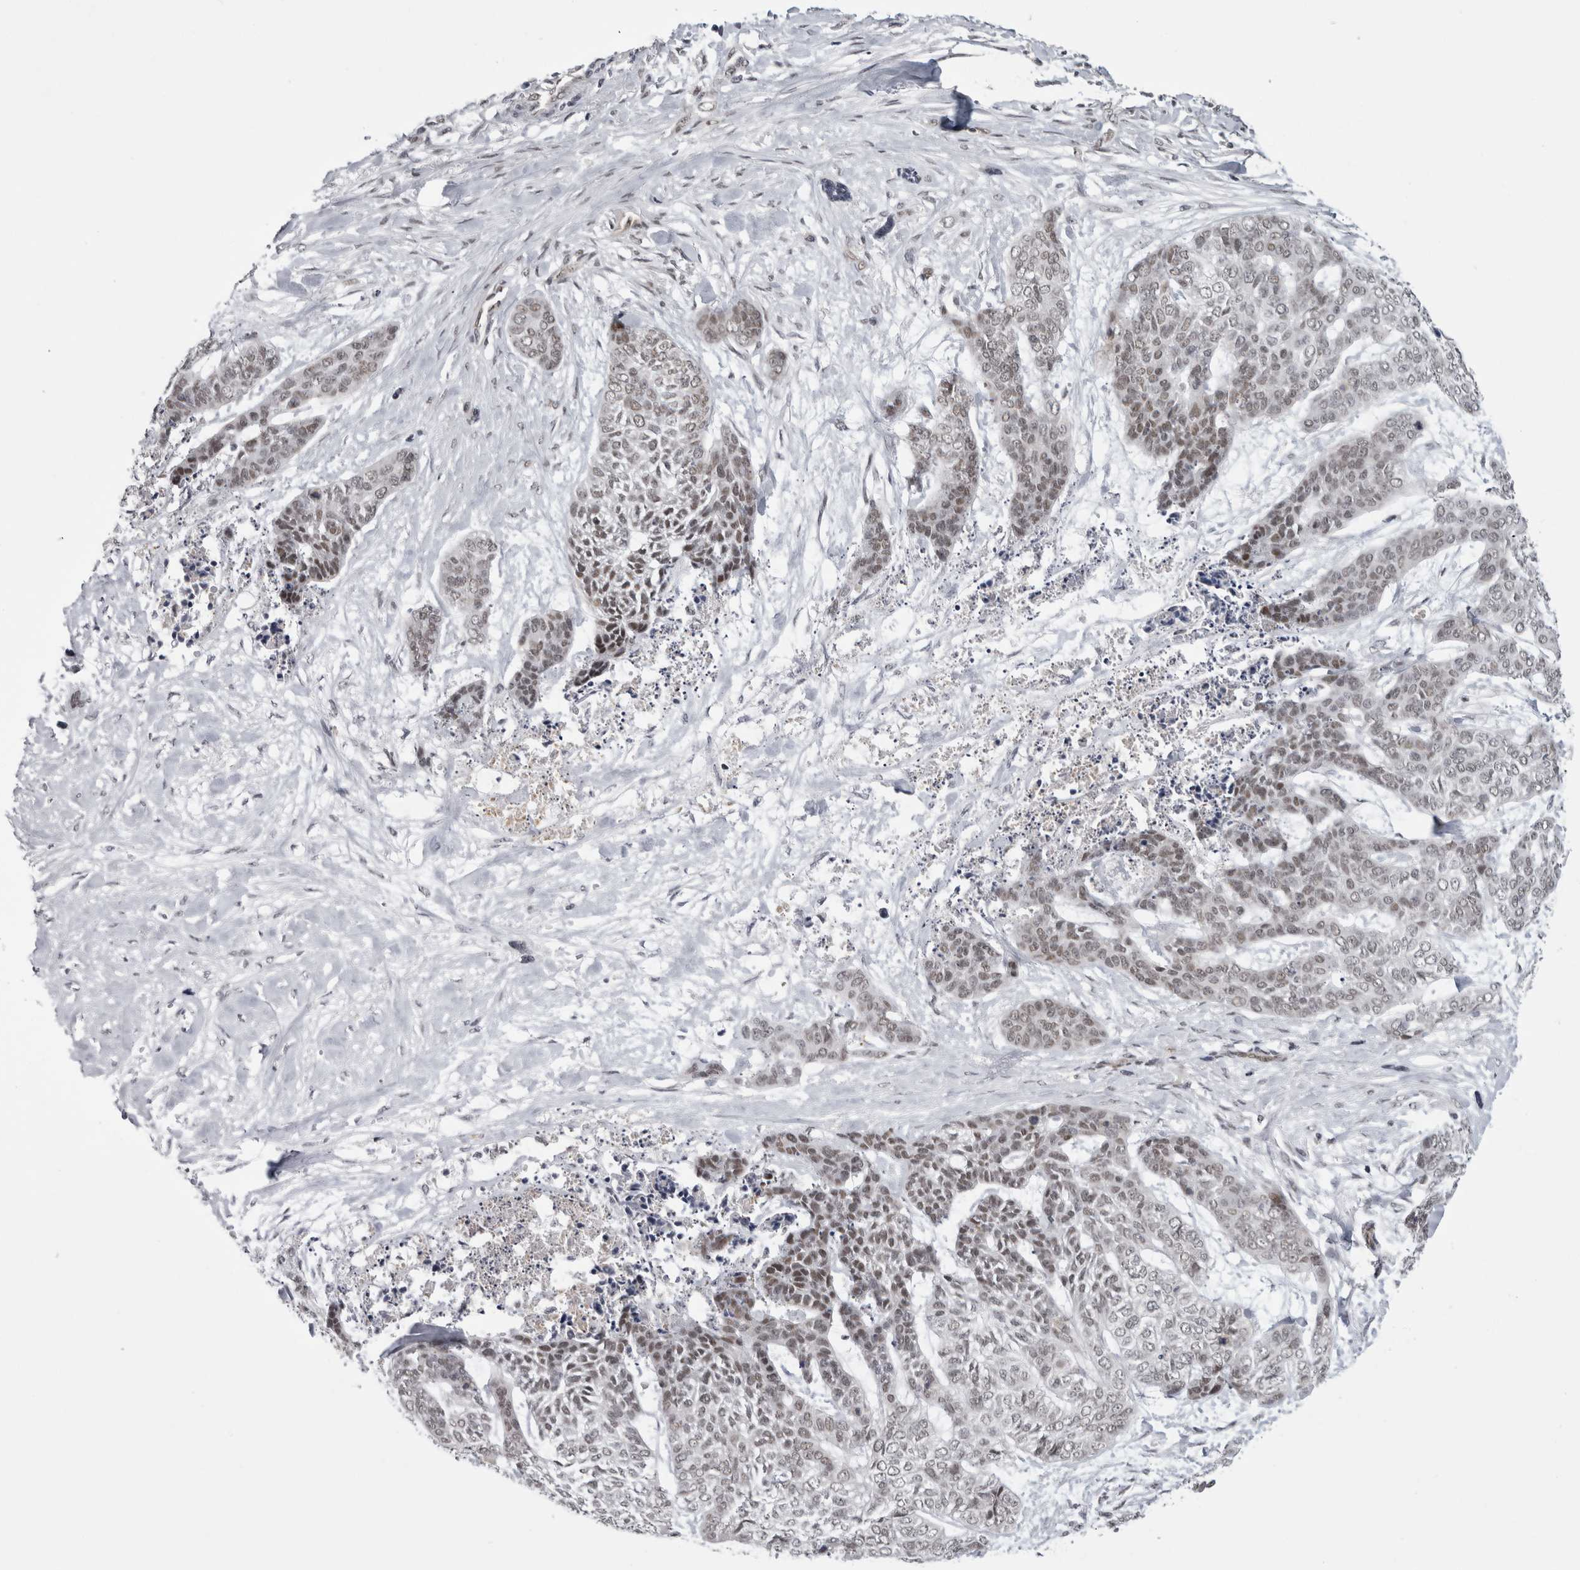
{"staining": {"intensity": "weak", "quantity": ">75%", "location": "nuclear"}, "tissue": "skin cancer", "cell_type": "Tumor cells", "image_type": "cancer", "snomed": [{"axis": "morphology", "description": "Basal cell carcinoma"}, {"axis": "topography", "description": "Skin"}], "caption": "Immunohistochemistry (IHC) (DAB (3,3'-diaminobenzidine)) staining of skin basal cell carcinoma reveals weak nuclear protein expression in about >75% of tumor cells.", "gene": "PSMB2", "patient": {"sex": "female", "age": 64}}